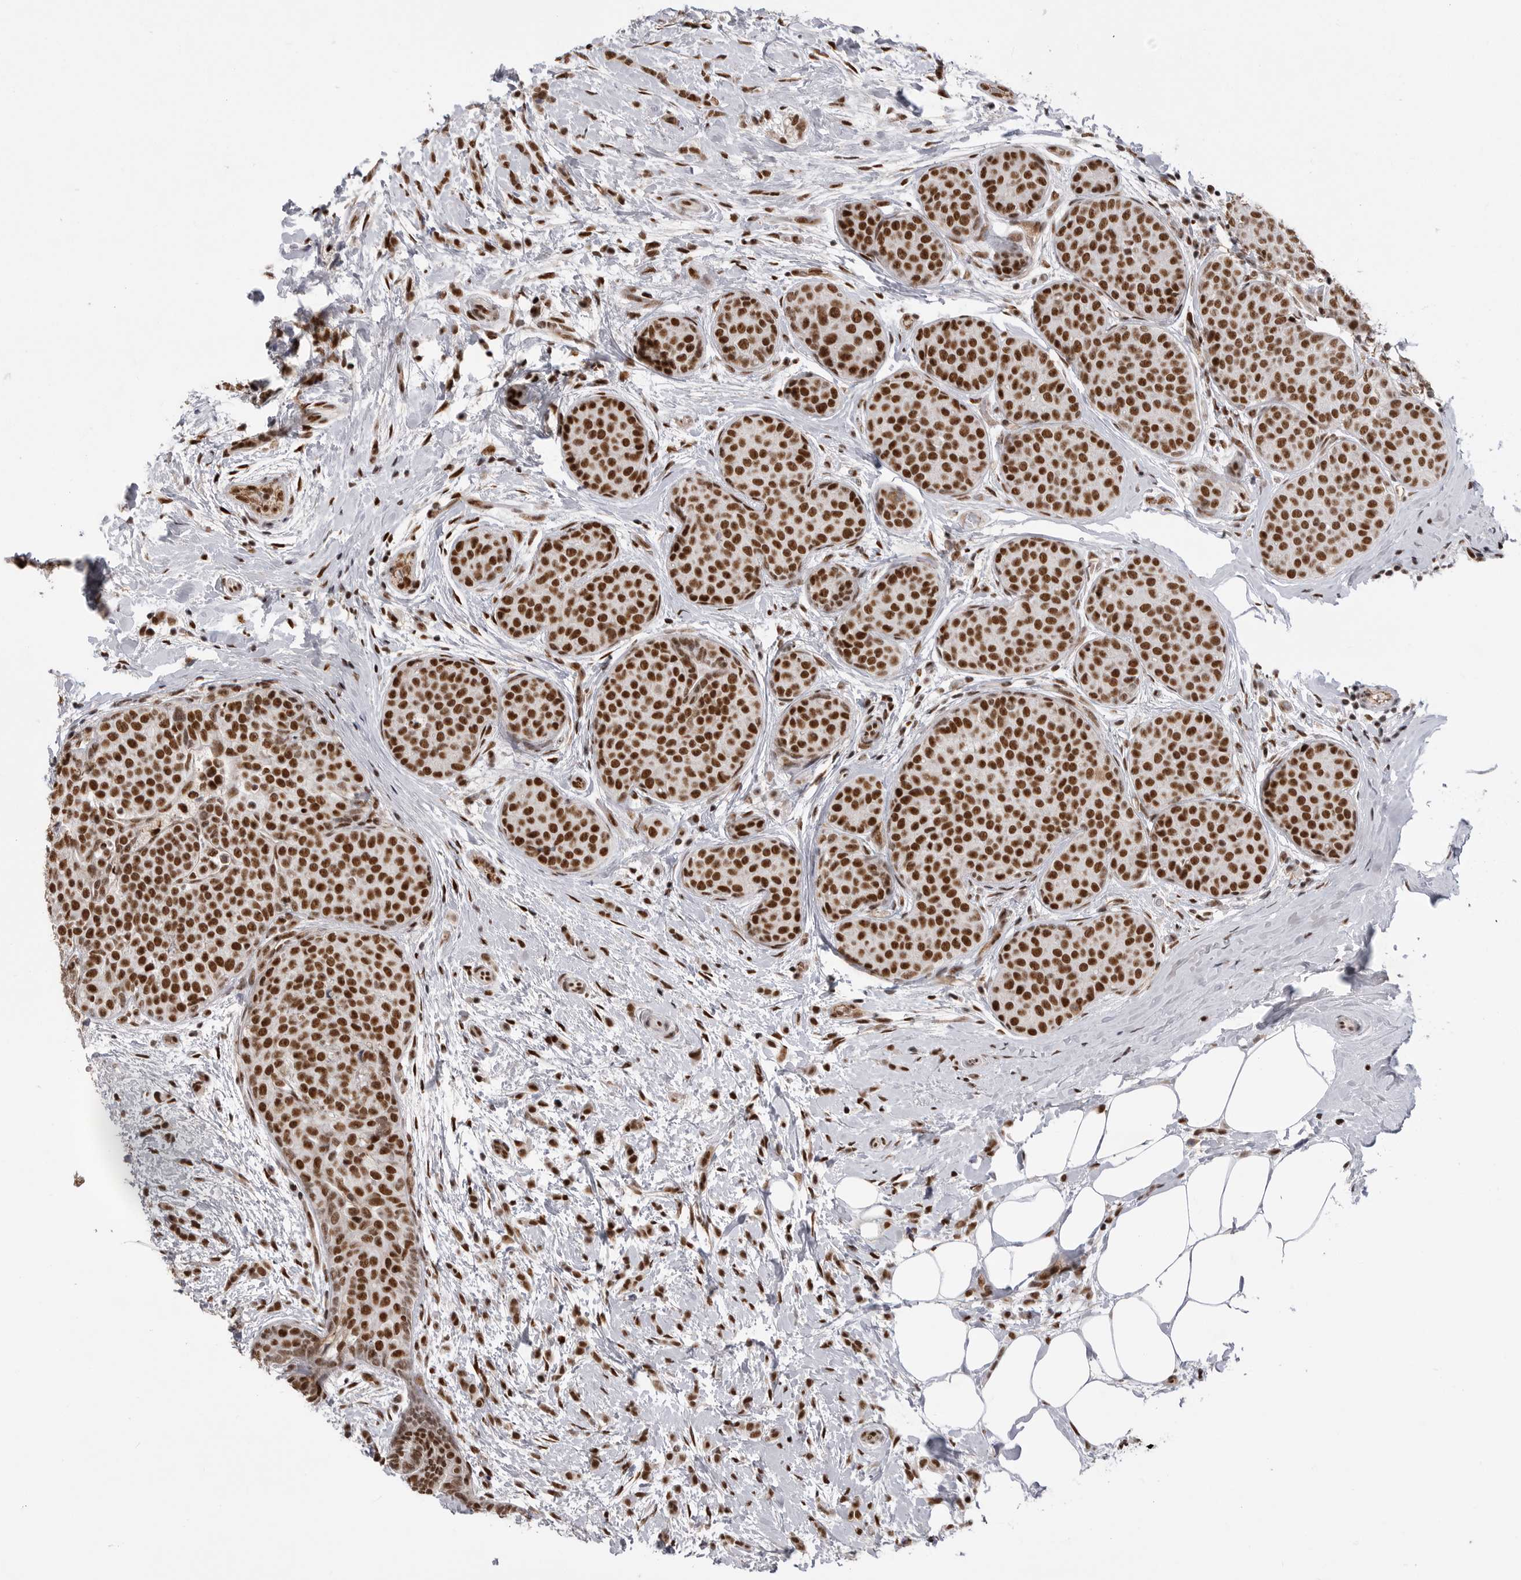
{"staining": {"intensity": "strong", "quantity": ">75%", "location": "nuclear"}, "tissue": "breast cancer", "cell_type": "Tumor cells", "image_type": "cancer", "snomed": [{"axis": "morphology", "description": "Lobular carcinoma, in situ"}, {"axis": "morphology", "description": "Lobular carcinoma"}, {"axis": "topography", "description": "Breast"}], "caption": "Breast cancer (lobular carcinoma in situ) stained for a protein reveals strong nuclear positivity in tumor cells.", "gene": "PPP1R8", "patient": {"sex": "female", "age": 41}}